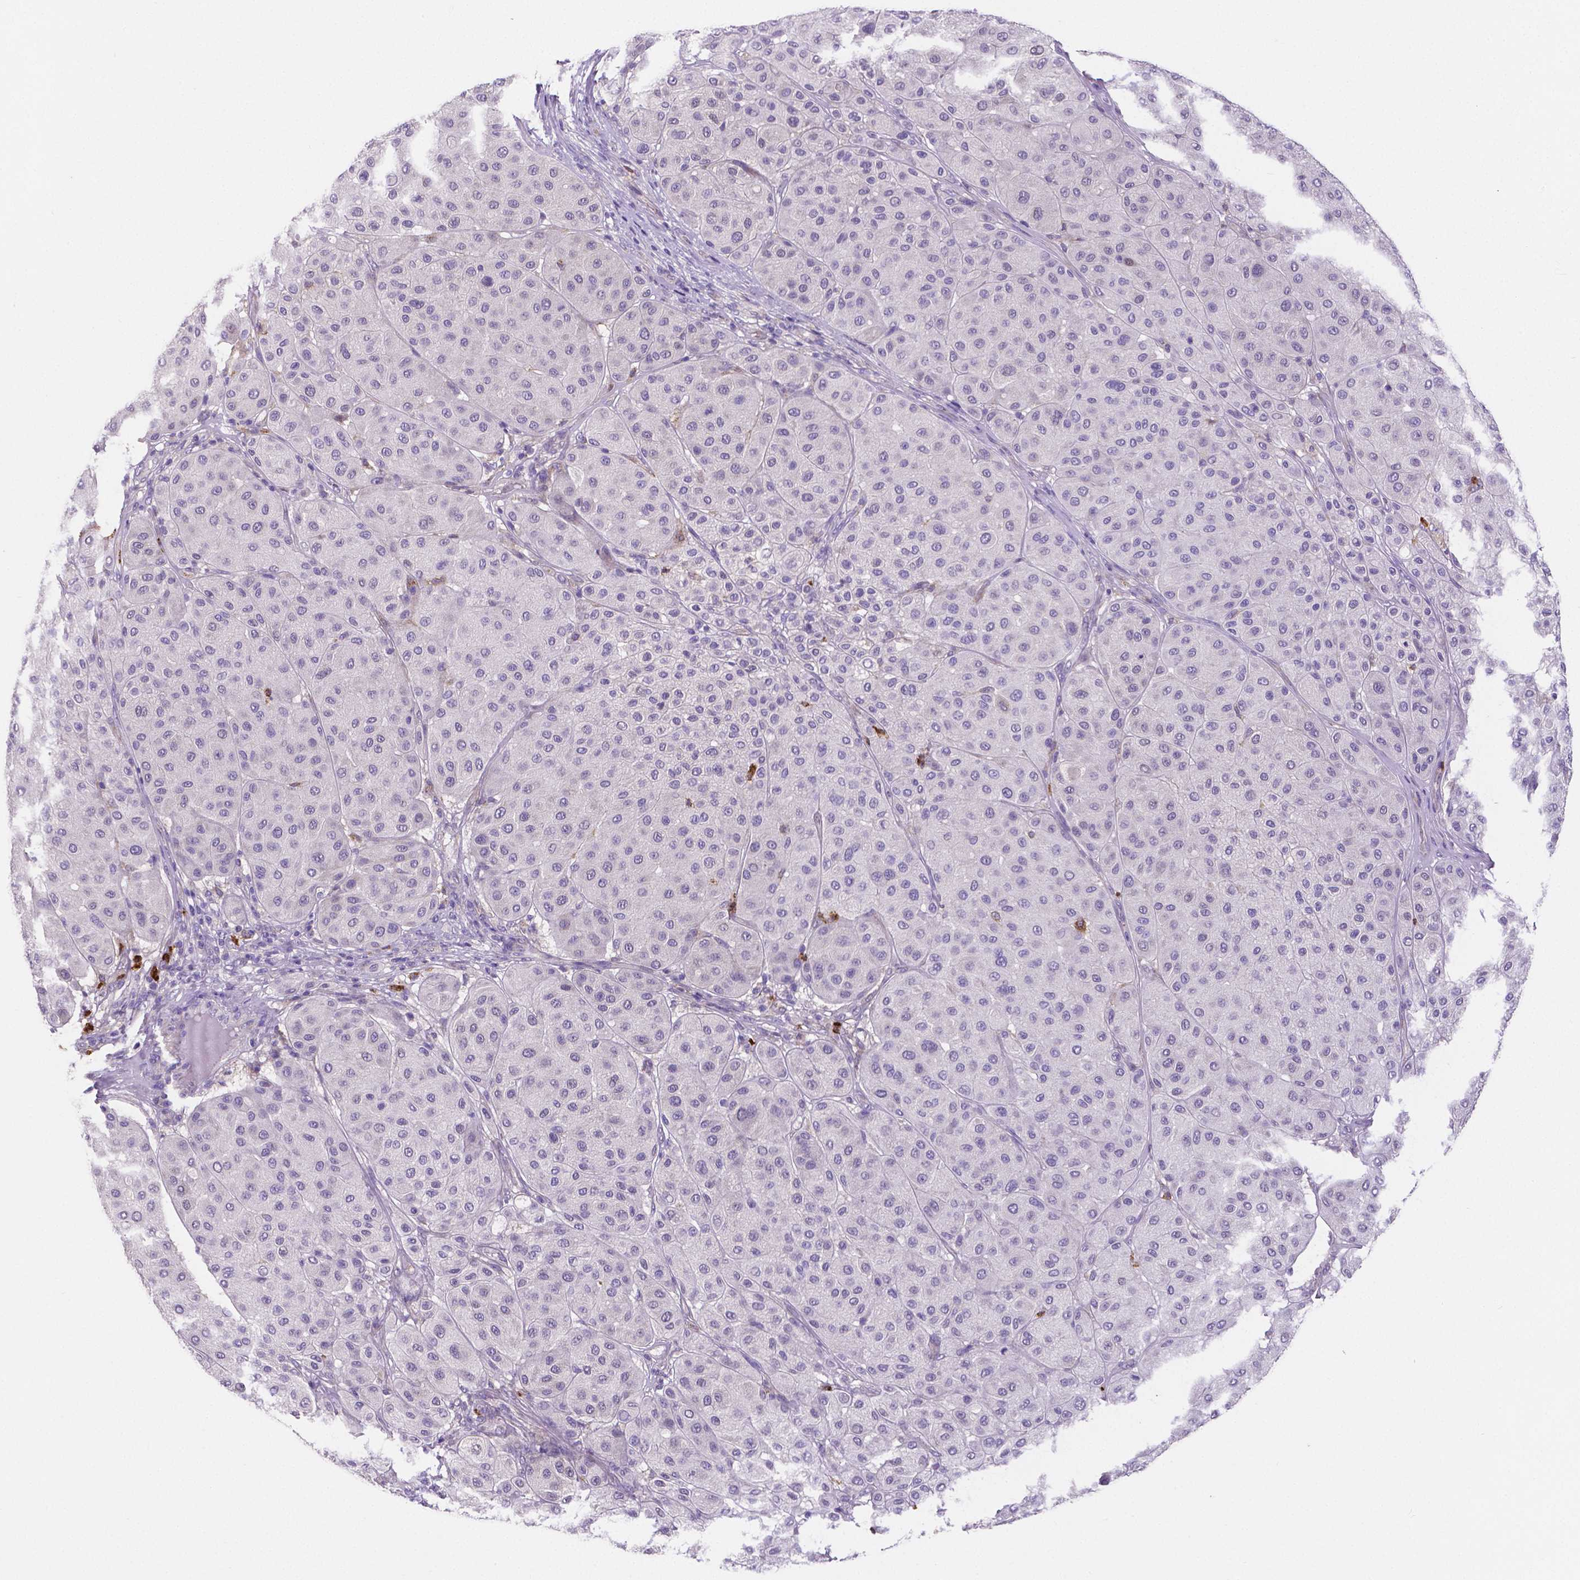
{"staining": {"intensity": "negative", "quantity": "none", "location": "none"}, "tissue": "melanoma", "cell_type": "Tumor cells", "image_type": "cancer", "snomed": [{"axis": "morphology", "description": "Malignant melanoma, Metastatic site"}, {"axis": "topography", "description": "Smooth muscle"}], "caption": "High magnification brightfield microscopy of malignant melanoma (metastatic site) stained with DAB (brown) and counterstained with hematoxylin (blue): tumor cells show no significant expression.", "gene": "MMP9", "patient": {"sex": "male", "age": 41}}